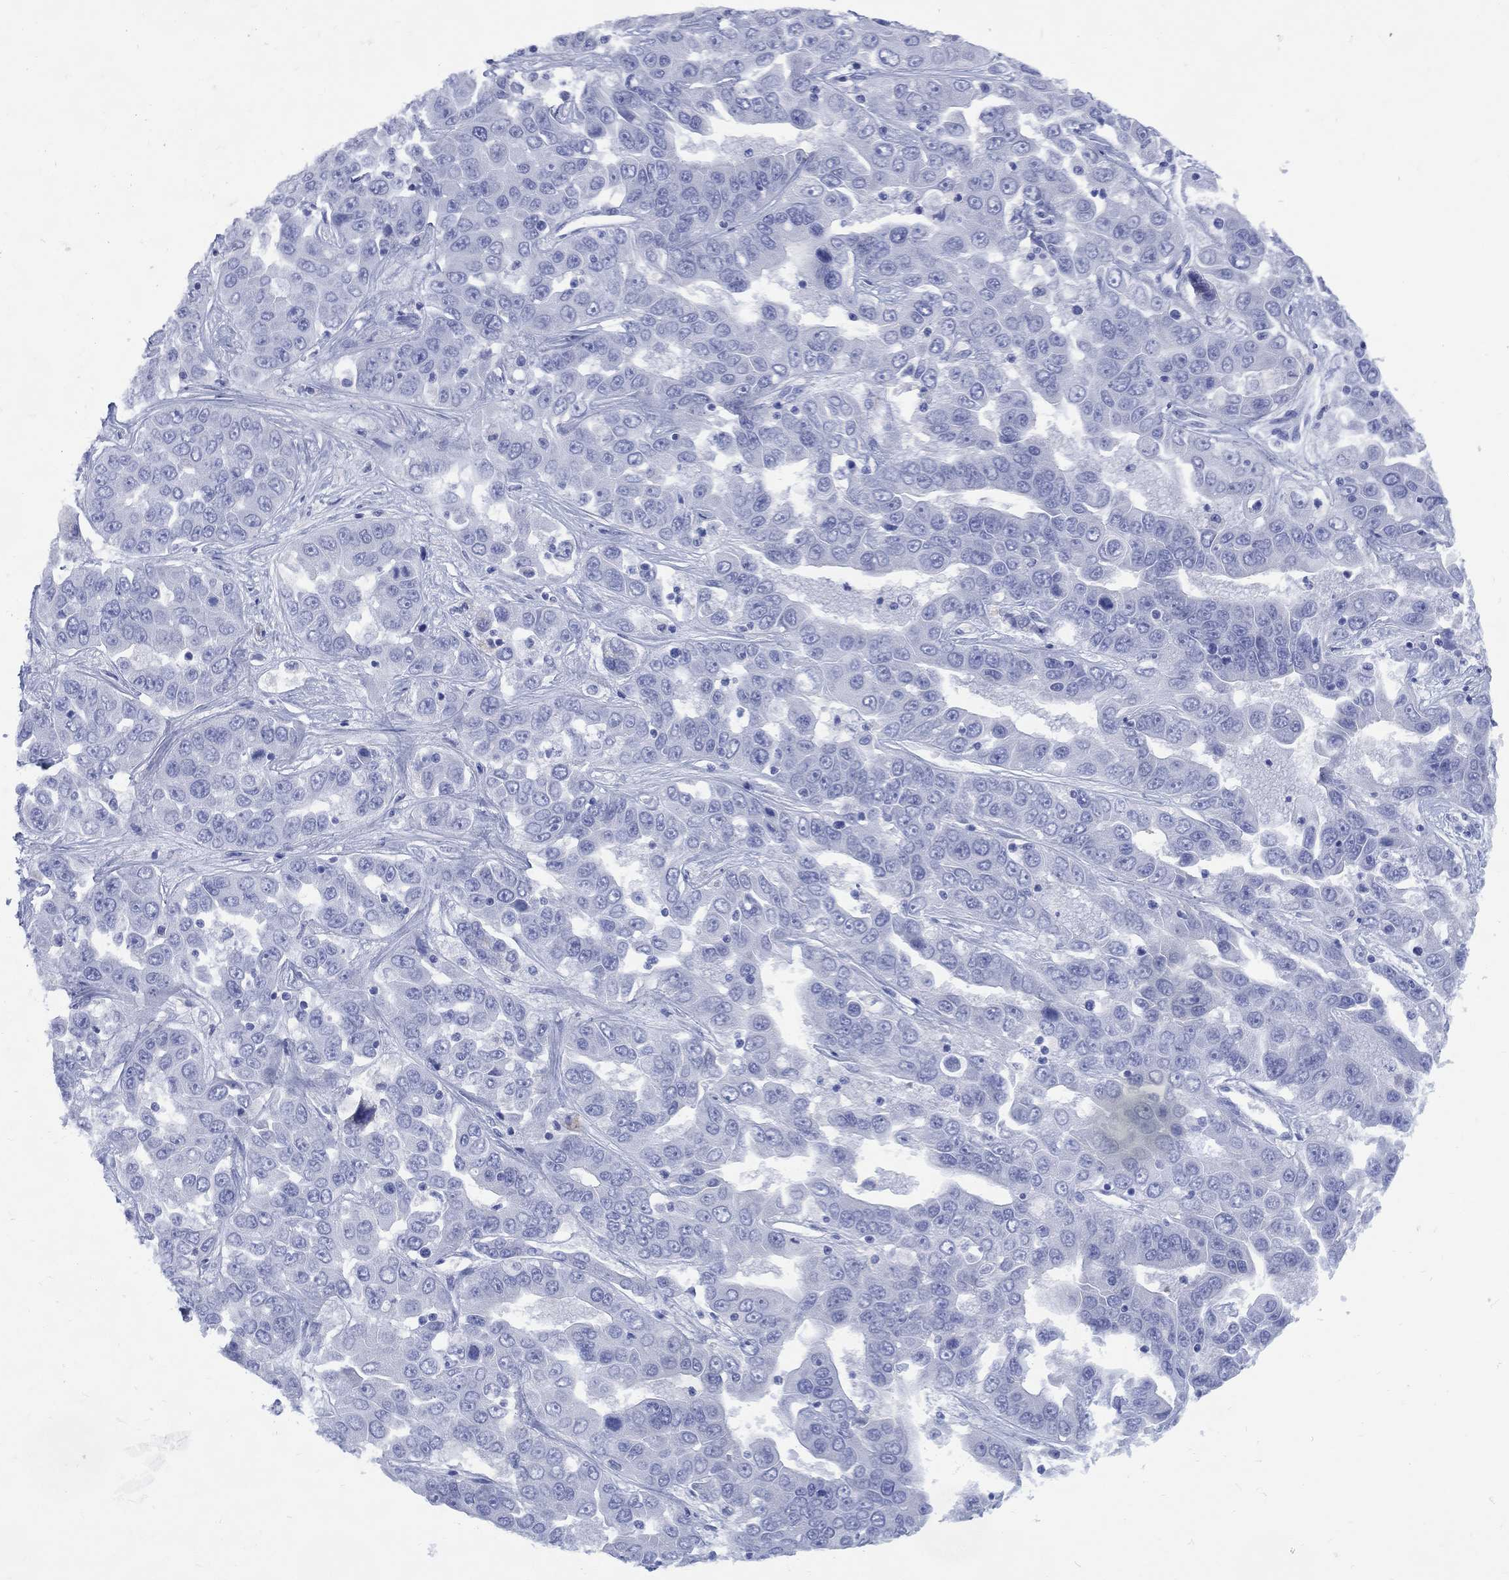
{"staining": {"intensity": "negative", "quantity": "none", "location": "none"}, "tissue": "liver cancer", "cell_type": "Tumor cells", "image_type": "cancer", "snomed": [{"axis": "morphology", "description": "Cholangiocarcinoma"}, {"axis": "topography", "description": "Liver"}], "caption": "Protein analysis of liver cancer (cholangiocarcinoma) shows no significant staining in tumor cells.", "gene": "LRRD1", "patient": {"sex": "female", "age": 52}}